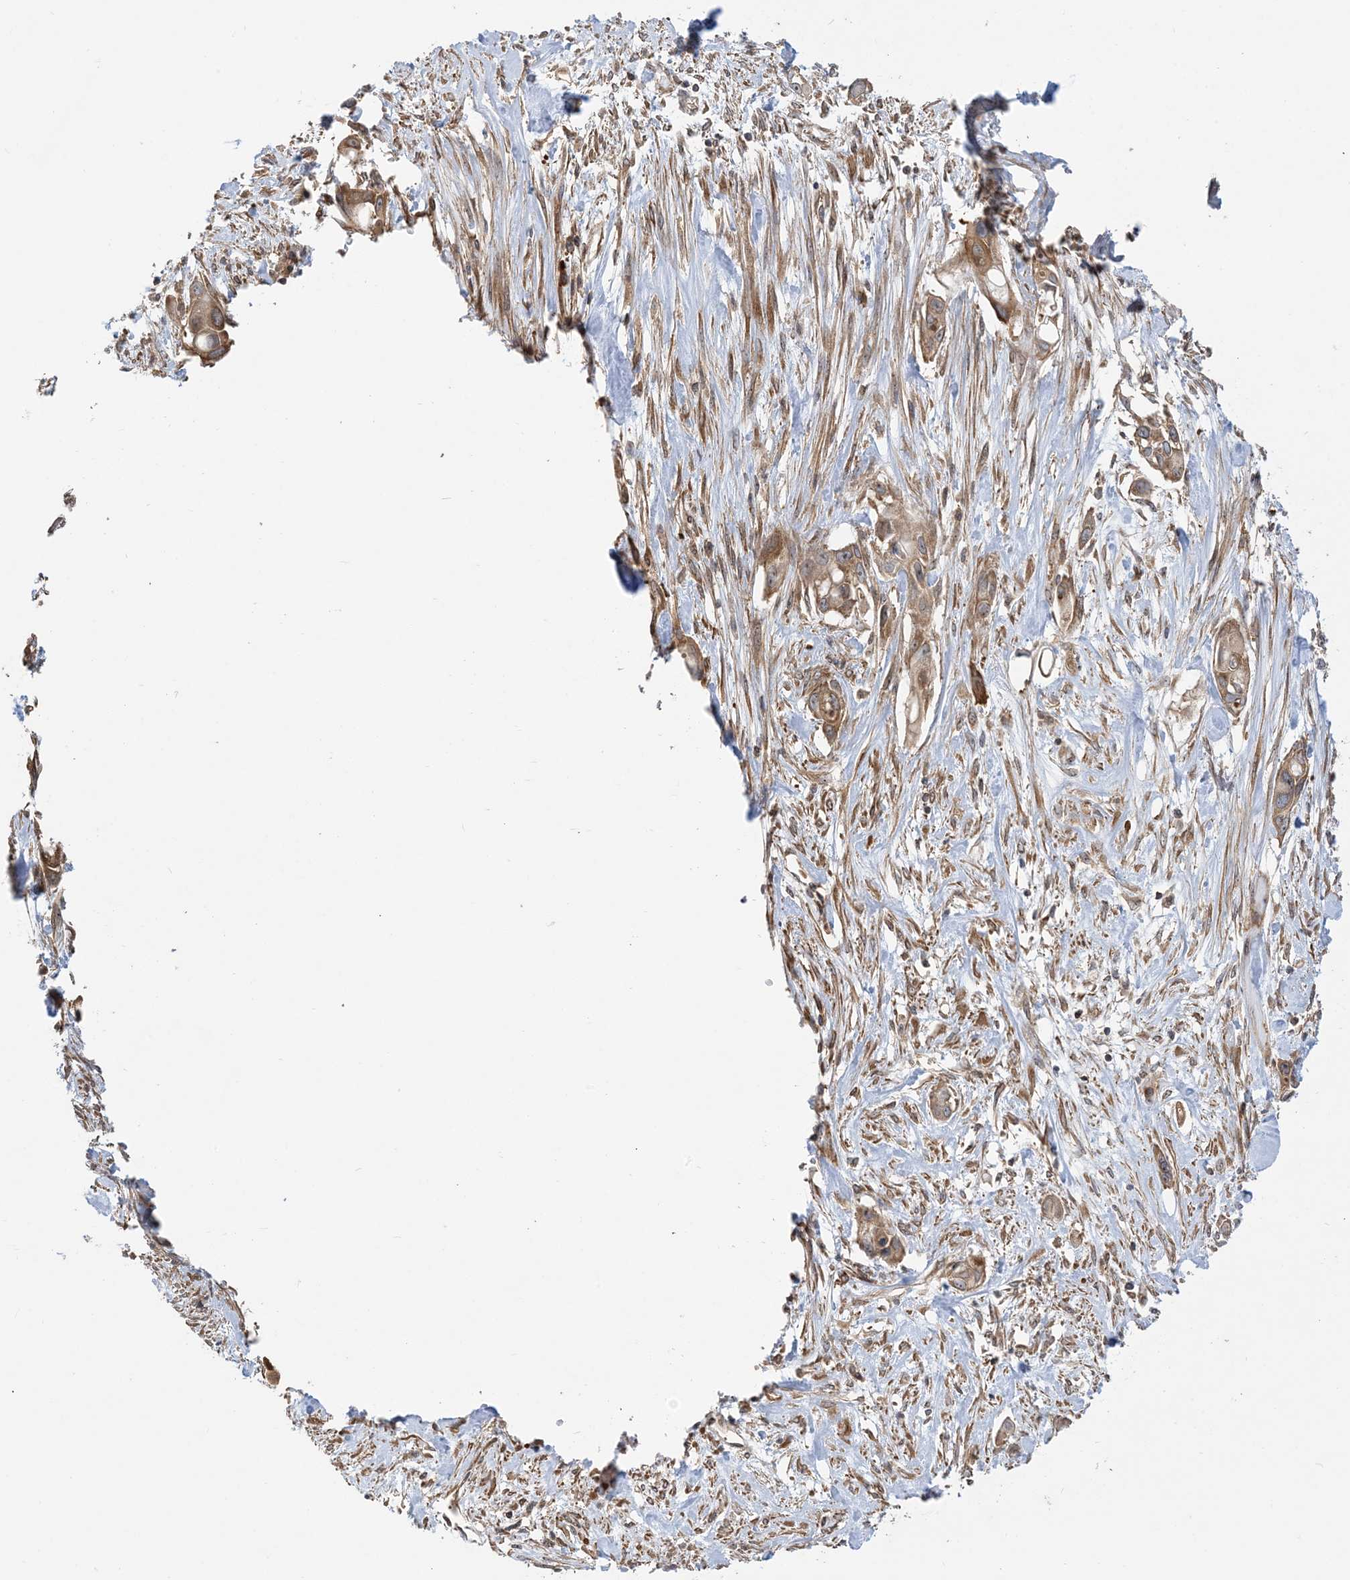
{"staining": {"intensity": "weak", "quantity": ">75%", "location": "cytoplasmic/membranous"}, "tissue": "pancreatic cancer", "cell_type": "Tumor cells", "image_type": "cancer", "snomed": [{"axis": "morphology", "description": "Adenocarcinoma, NOS"}, {"axis": "topography", "description": "Pancreas"}], "caption": "Immunohistochemical staining of human pancreatic cancer (adenocarcinoma) exhibits low levels of weak cytoplasmic/membranous protein positivity in approximately >75% of tumor cells.", "gene": "SRP72", "patient": {"sex": "female", "age": 60}}